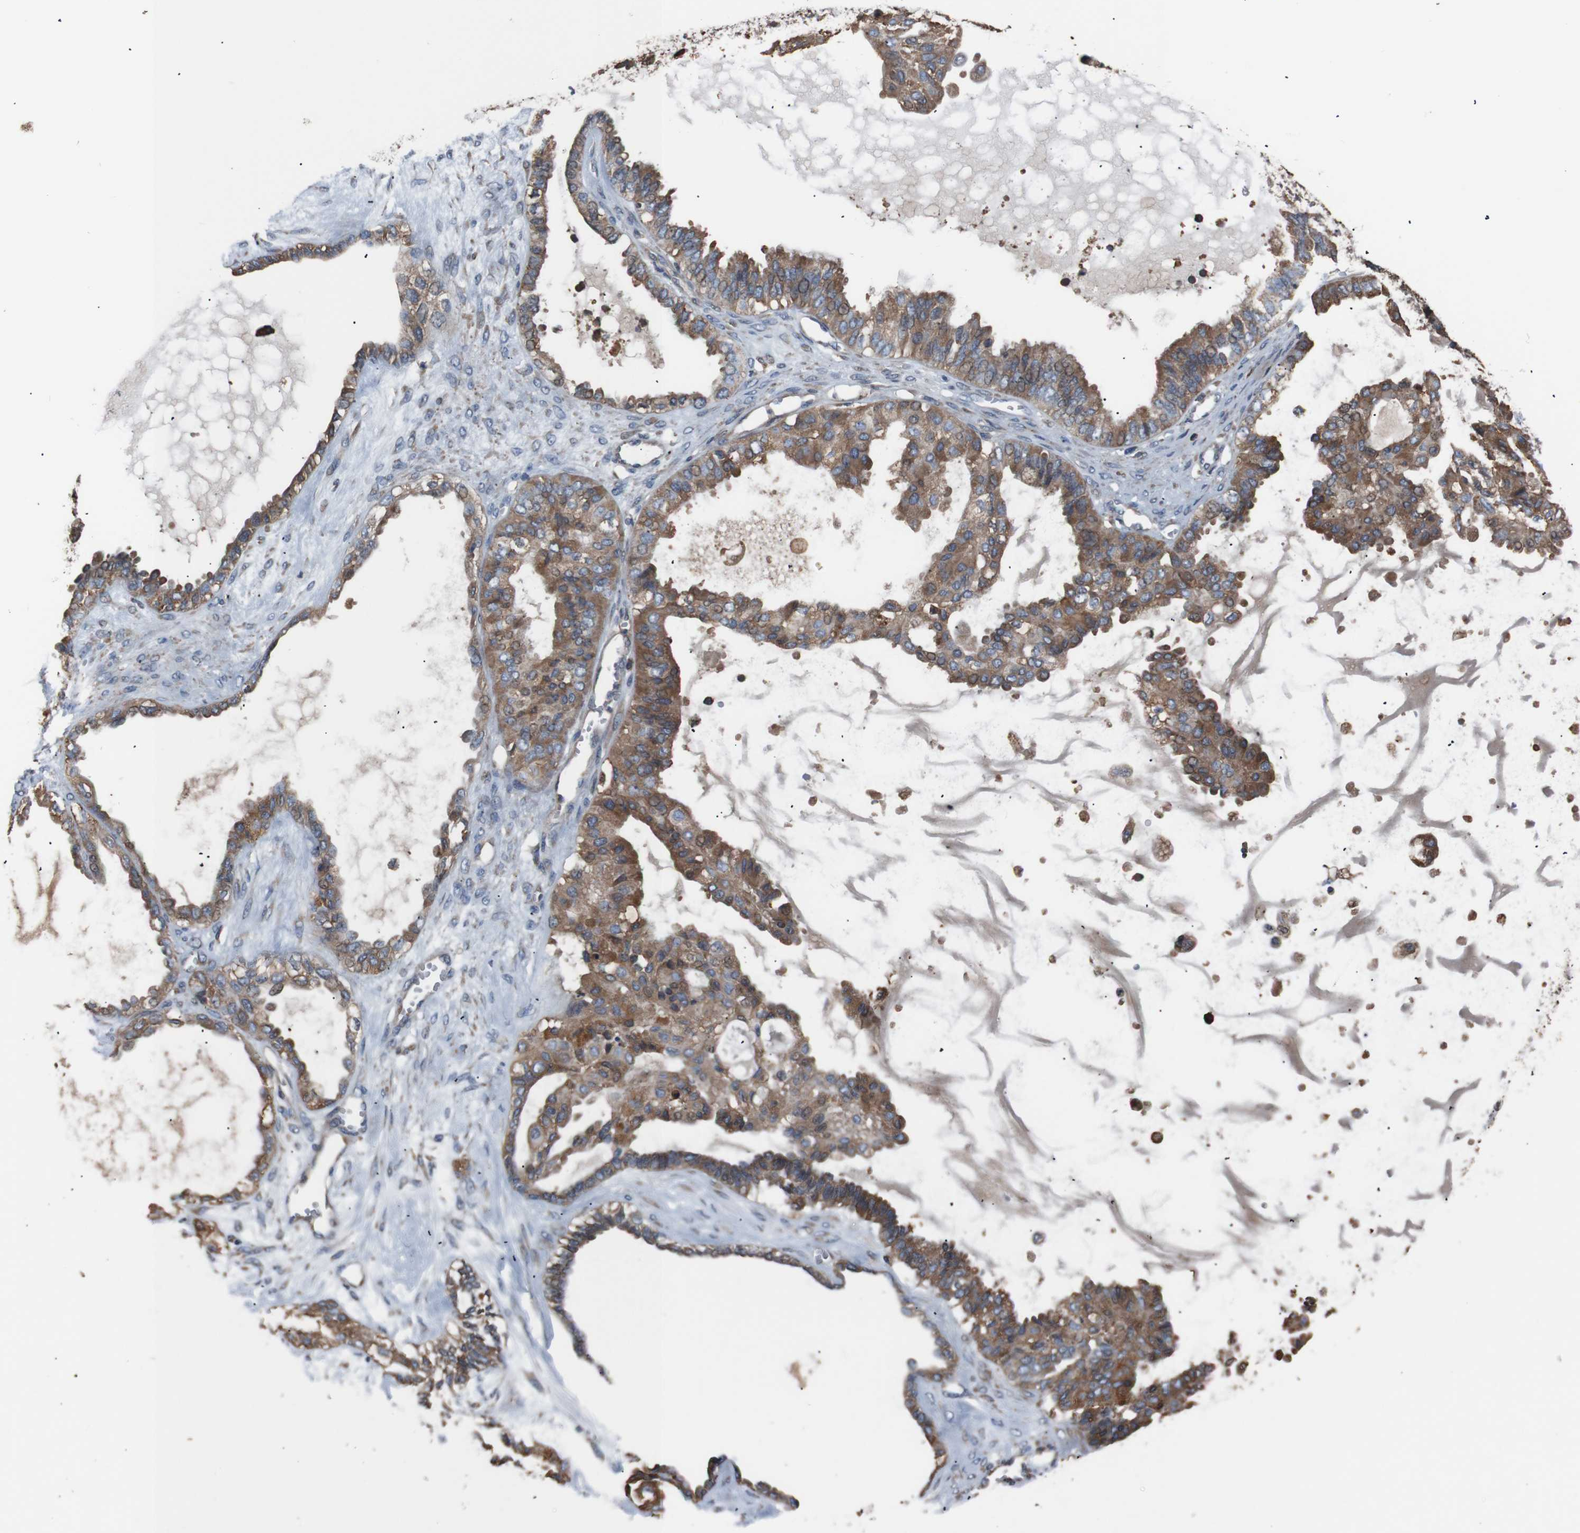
{"staining": {"intensity": "moderate", "quantity": ">75%", "location": "cytoplasmic/membranous"}, "tissue": "ovarian cancer", "cell_type": "Tumor cells", "image_type": "cancer", "snomed": [{"axis": "morphology", "description": "Carcinoma, NOS"}, {"axis": "morphology", "description": "Carcinoma, endometroid"}, {"axis": "topography", "description": "Ovary"}], "caption": "Immunohistochemistry histopathology image of carcinoma (ovarian) stained for a protein (brown), which shows medium levels of moderate cytoplasmic/membranous expression in about >75% of tumor cells.", "gene": "SIGMAR1", "patient": {"sex": "female", "age": 50}}